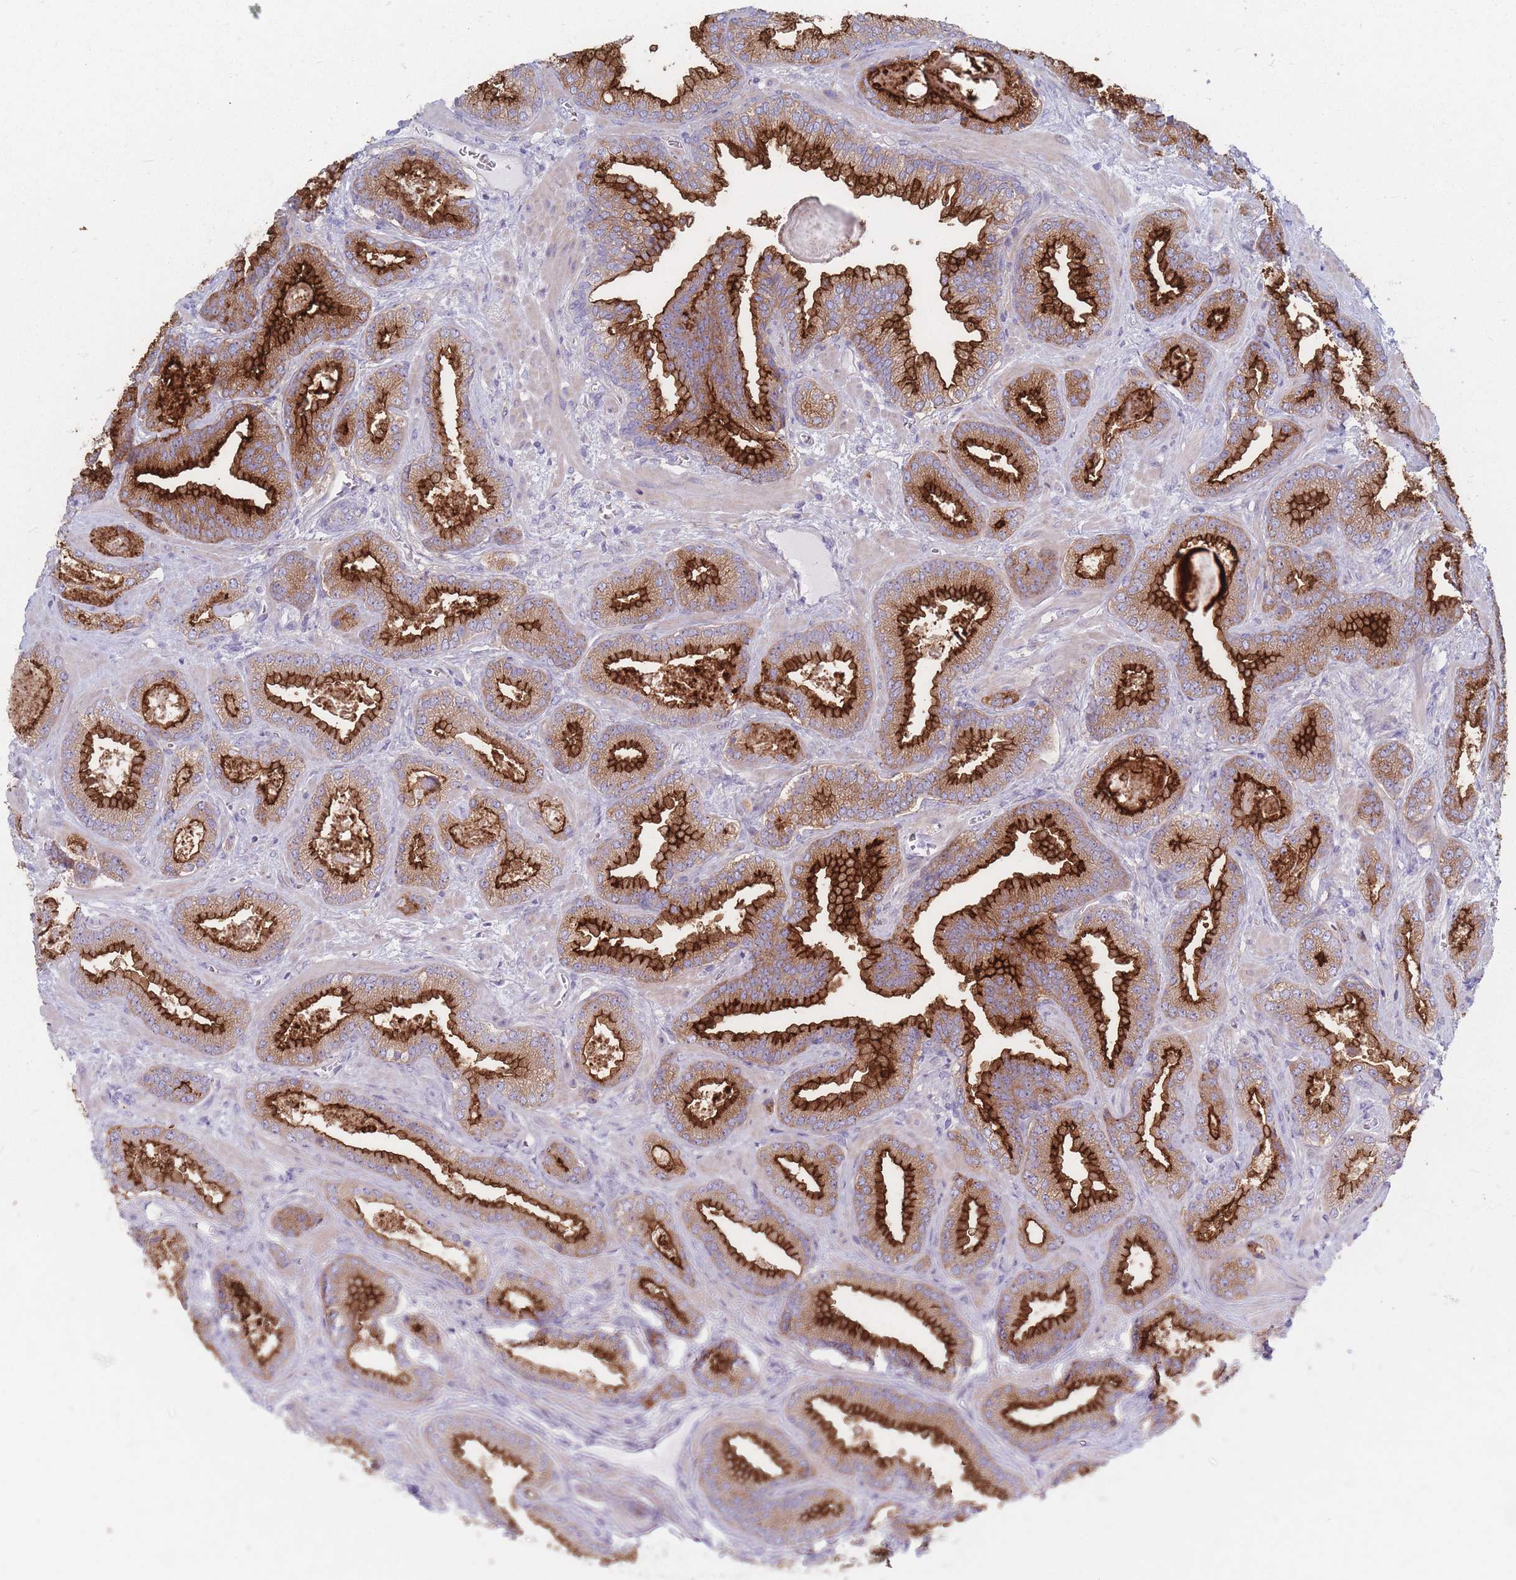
{"staining": {"intensity": "strong", "quantity": ">75%", "location": "cytoplasmic/membranous"}, "tissue": "prostate cancer", "cell_type": "Tumor cells", "image_type": "cancer", "snomed": [{"axis": "morphology", "description": "Adenocarcinoma, Low grade"}, {"axis": "topography", "description": "Prostate"}], "caption": "Immunohistochemical staining of human adenocarcinoma (low-grade) (prostate) exhibits high levels of strong cytoplasmic/membranous staining in approximately >75% of tumor cells.", "gene": "PLPP1", "patient": {"sex": "male", "age": 62}}